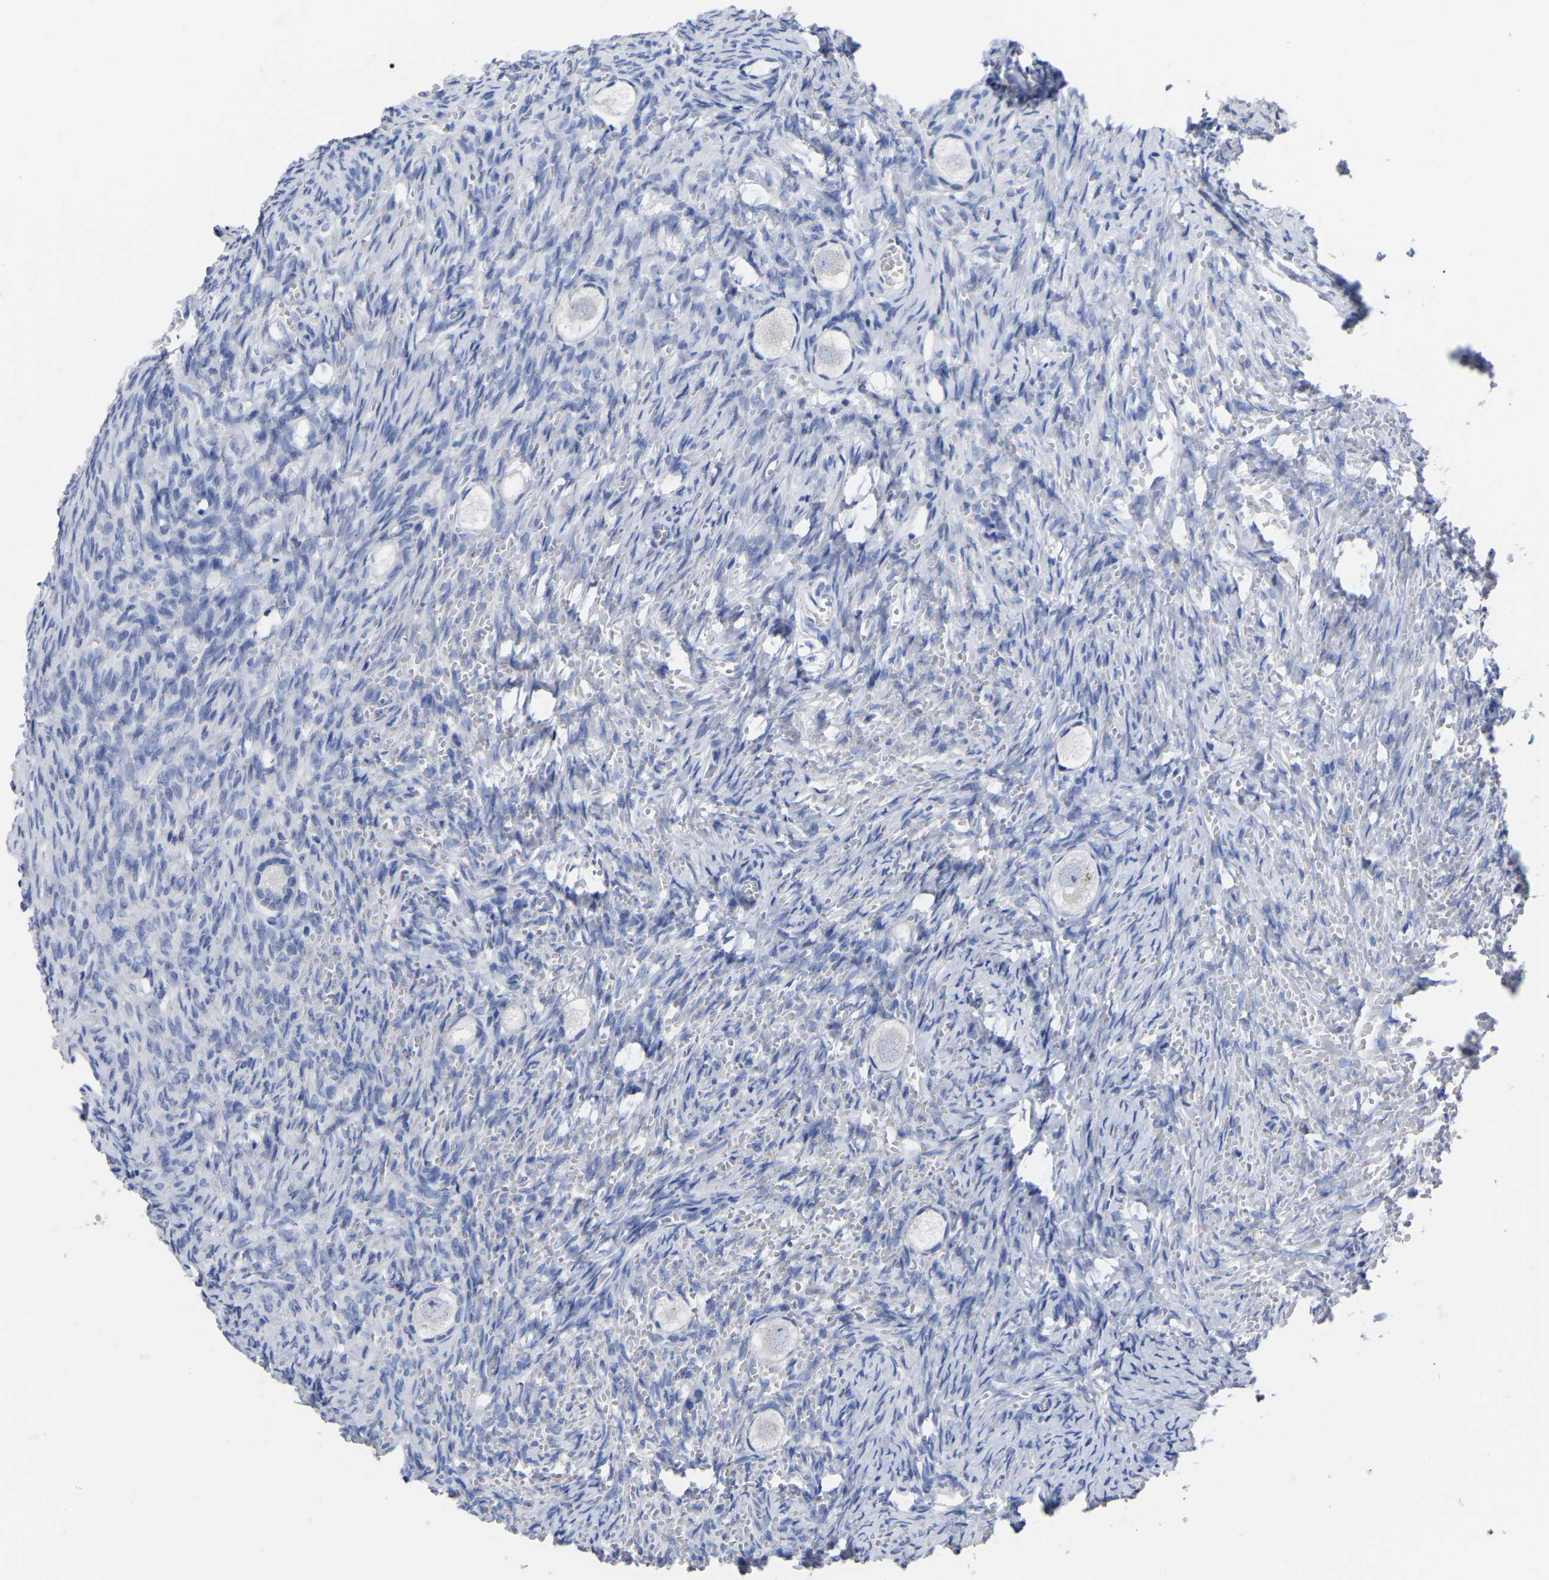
{"staining": {"intensity": "negative", "quantity": "none", "location": "none"}, "tissue": "ovary", "cell_type": "Follicle cells", "image_type": "normal", "snomed": [{"axis": "morphology", "description": "Normal tissue, NOS"}, {"axis": "topography", "description": "Ovary"}], "caption": "High power microscopy histopathology image of an immunohistochemistry histopathology image of unremarkable ovary, revealing no significant staining in follicle cells.", "gene": "ANXA13", "patient": {"sex": "female", "age": 27}}